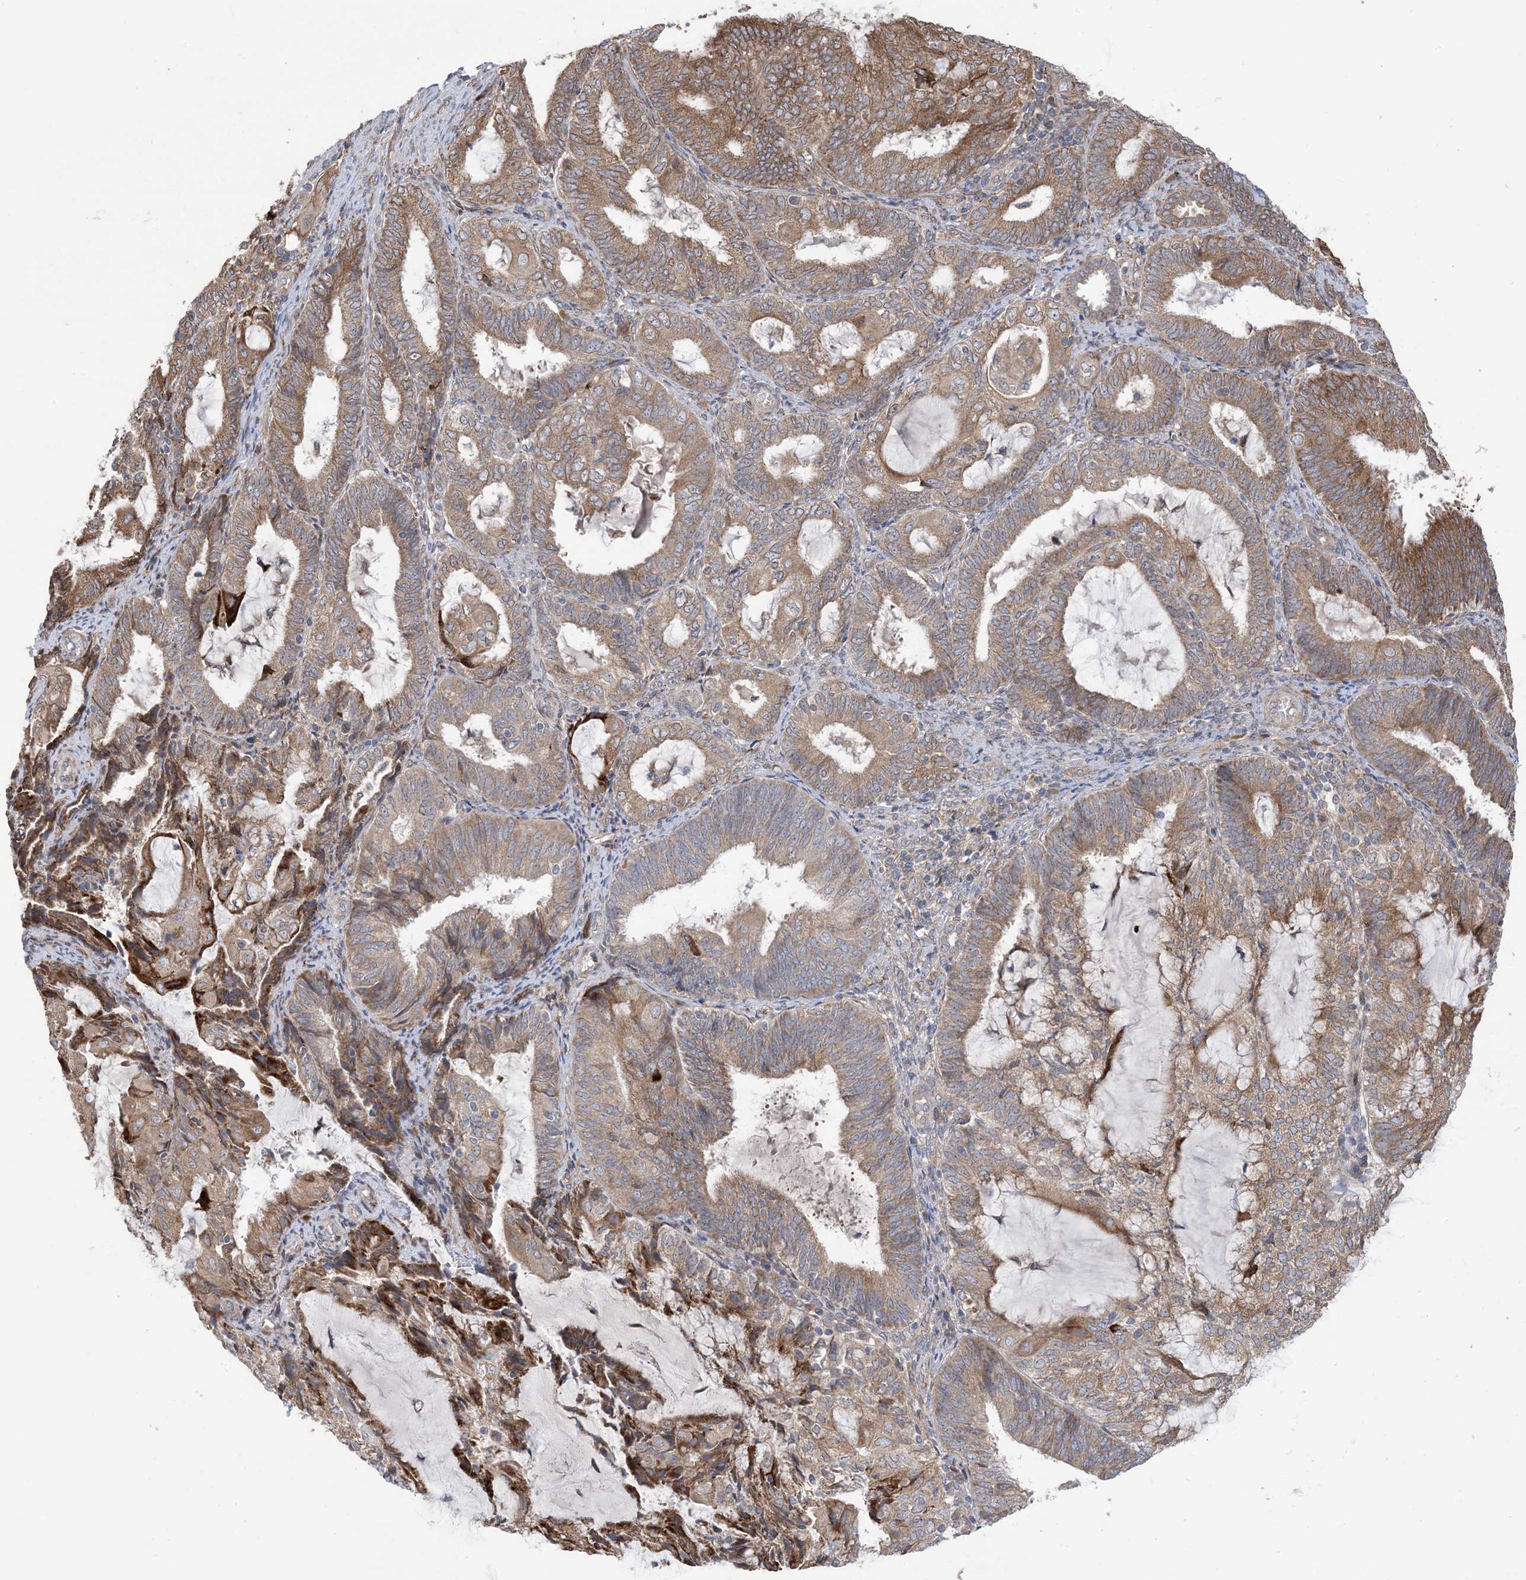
{"staining": {"intensity": "moderate", "quantity": ">75%", "location": "cytoplasmic/membranous"}, "tissue": "endometrial cancer", "cell_type": "Tumor cells", "image_type": "cancer", "snomed": [{"axis": "morphology", "description": "Adenocarcinoma, NOS"}, {"axis": "topography", "description": "Endometrium"}], "caption": "Approximately >75% of tumor cells in endometrial cancer demonstrate moderate cytoplasmic/membranous protein positivity as visualized by brown immunohistochemical staining.", "gene": "CLEC16A", "patient": {"sex": "female", "age": 81}}